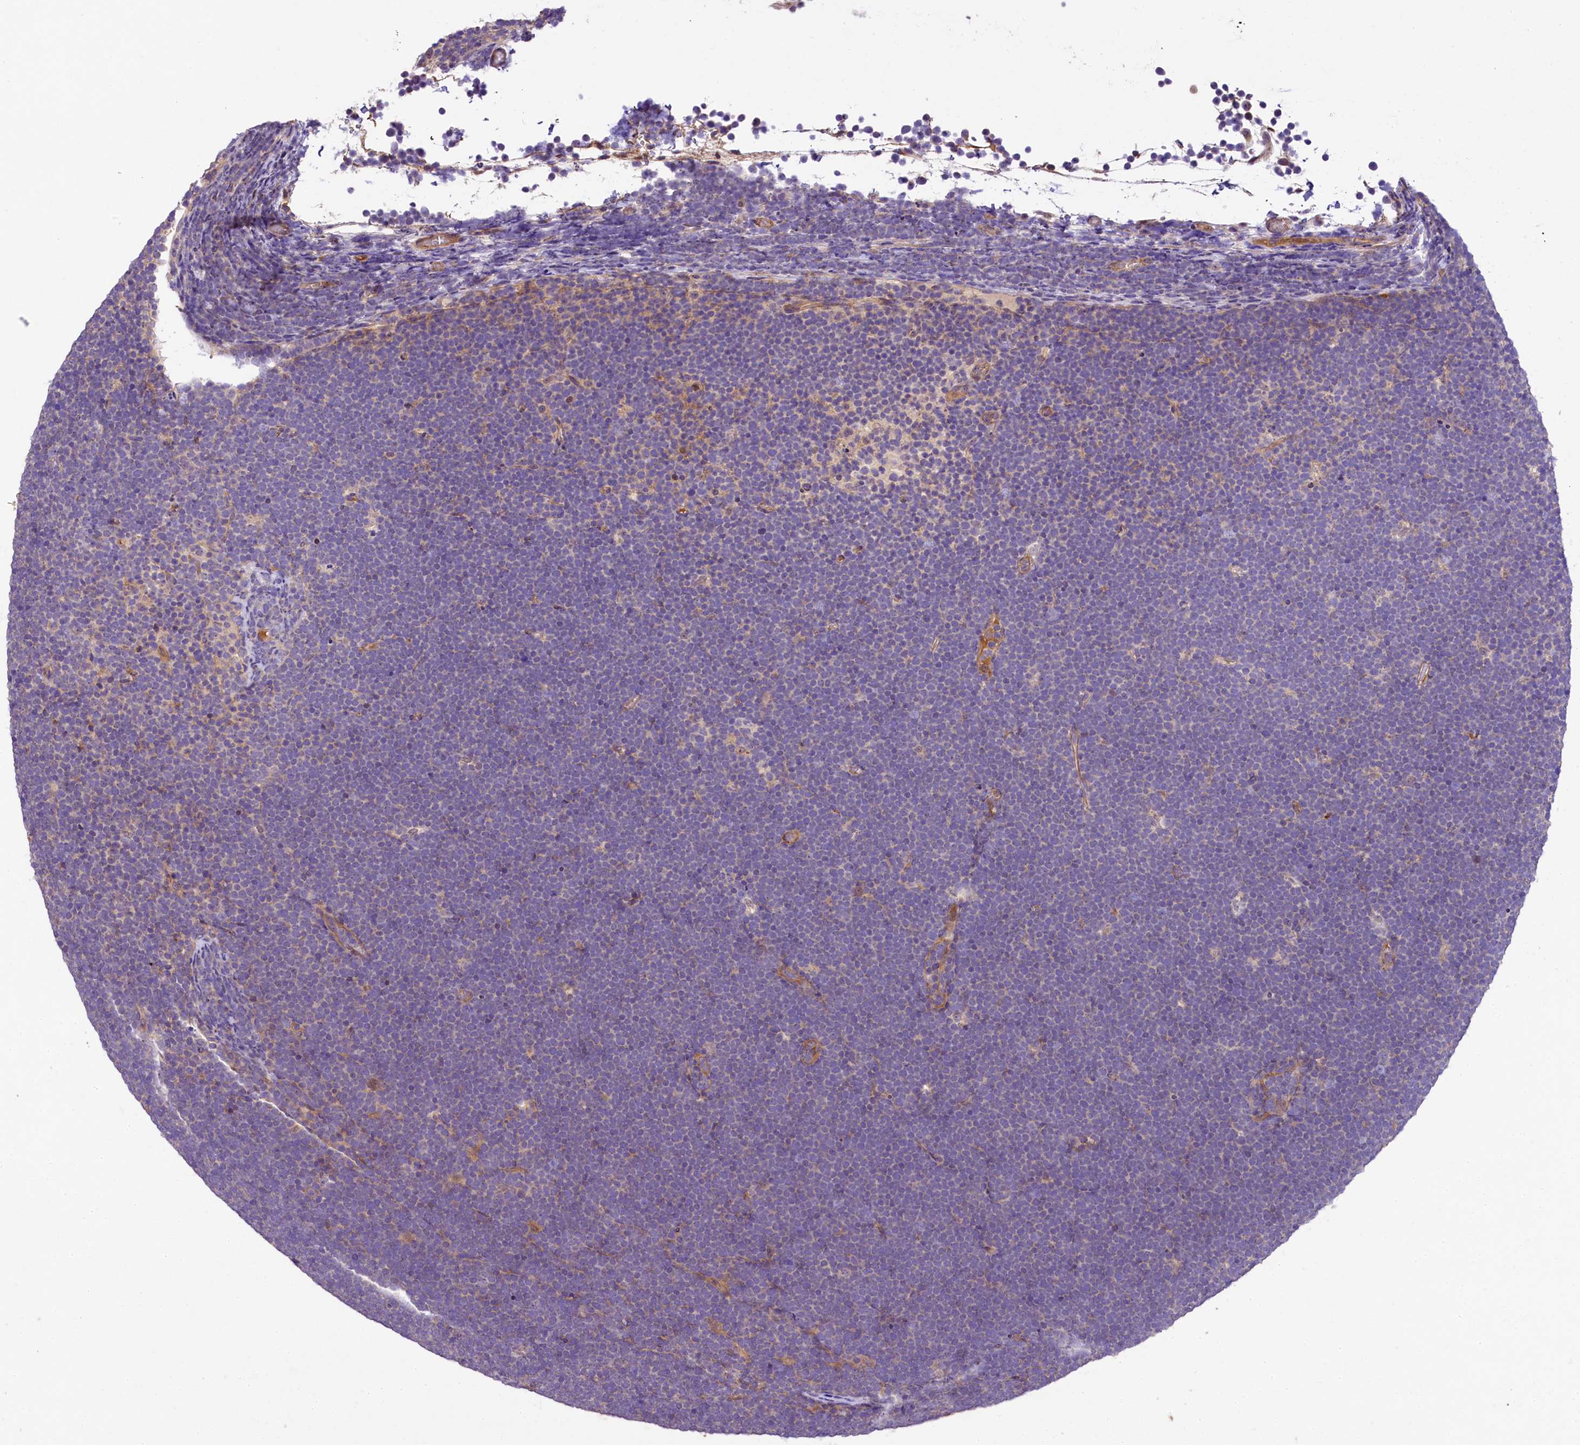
{"staining": {"intensity": "negative", "quantity": "none", "location": "none"}, "tissue": "lymphoma", "cell_type": "Tumor cells", "image_type": "cancer", "snomed": [{"axis": "morphology", "description": "Malignant lymphoma, non-Hodgkin's type, High grade"}, {"axis": "topography", "description": "Lymph node"}], "caption": "DAB (3,3'-diaminobenzidine) immunohistochemical staining of human high-grade malignant lymphoma, non-Hodgkin's type displays no significant positivity in tumor cells.", "gene": "UBXN6", "patient": {"sex": "male", "age": 13}}